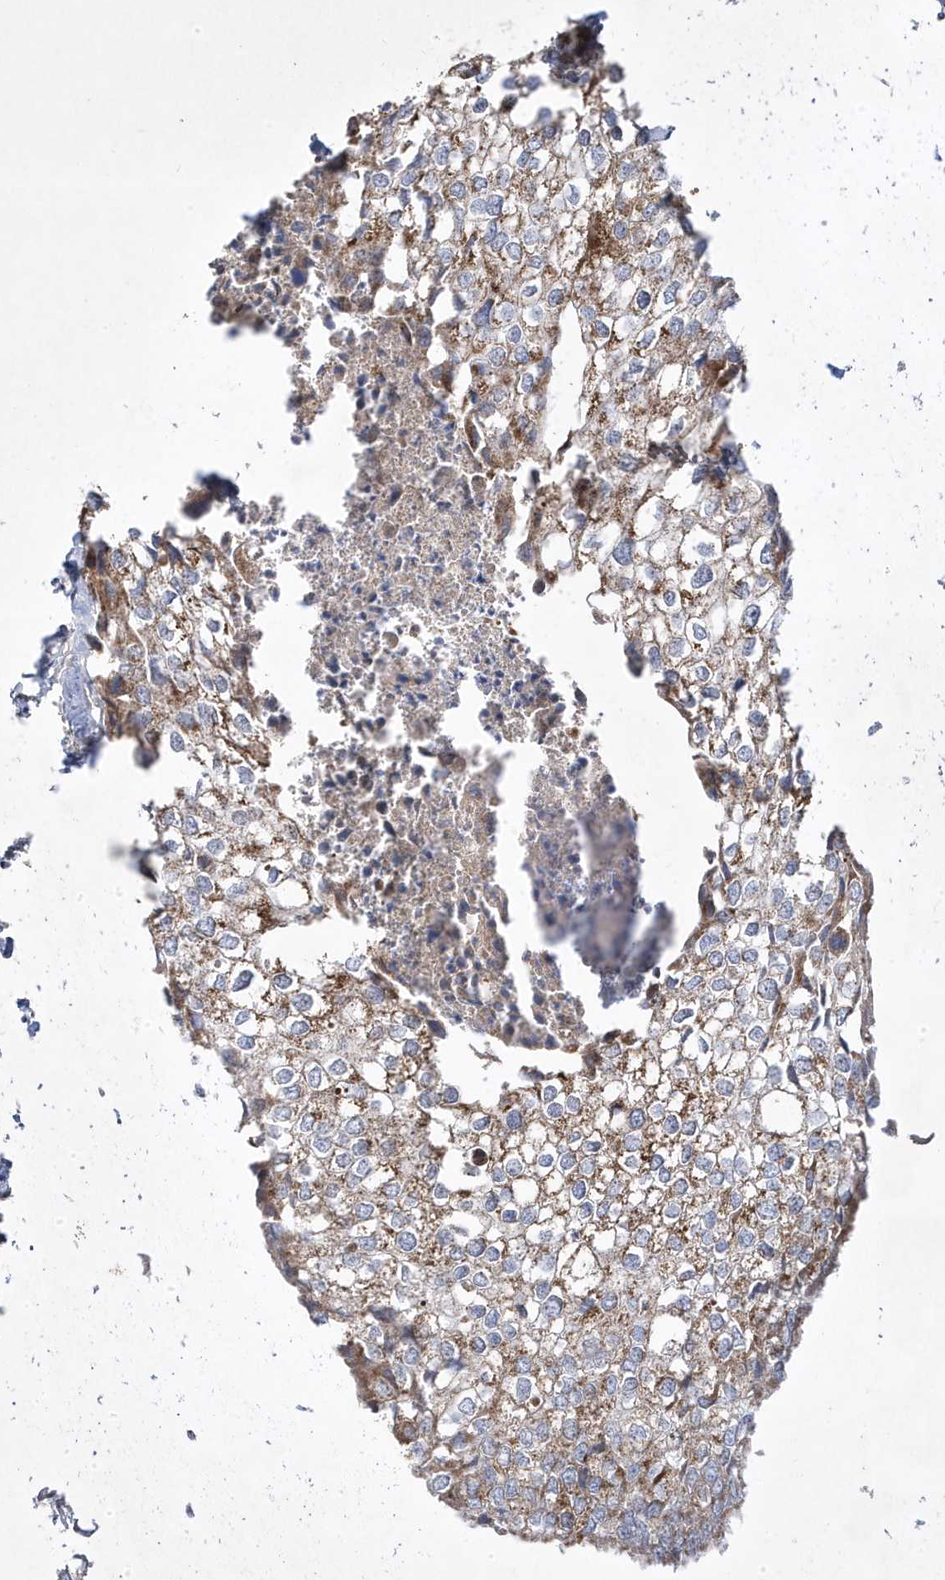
{"staining": {"intensity": "weak", "quantity": "25%-75%", "location": "cytoplasmic/membranous"}, "tissue": "urothelial cancer", "cell_type": "Tumor cells", "image_type": "cancer", "snomed": [{"axis": "morphology", "description": "Urothelial carcinoma, High grade"}, {"axis": "topography", "description": "Urinary bladder"}], "caption": "This image reveals immunohistochemistry (IHC) staining of urothelial carcinoma (high-grade), with low weak cytoplasmic/membranous staining in approximately 25%-75% of tumor cells.", "gene": "ADAMTSL3", "patient": {"sex": "male", "age": 64}}